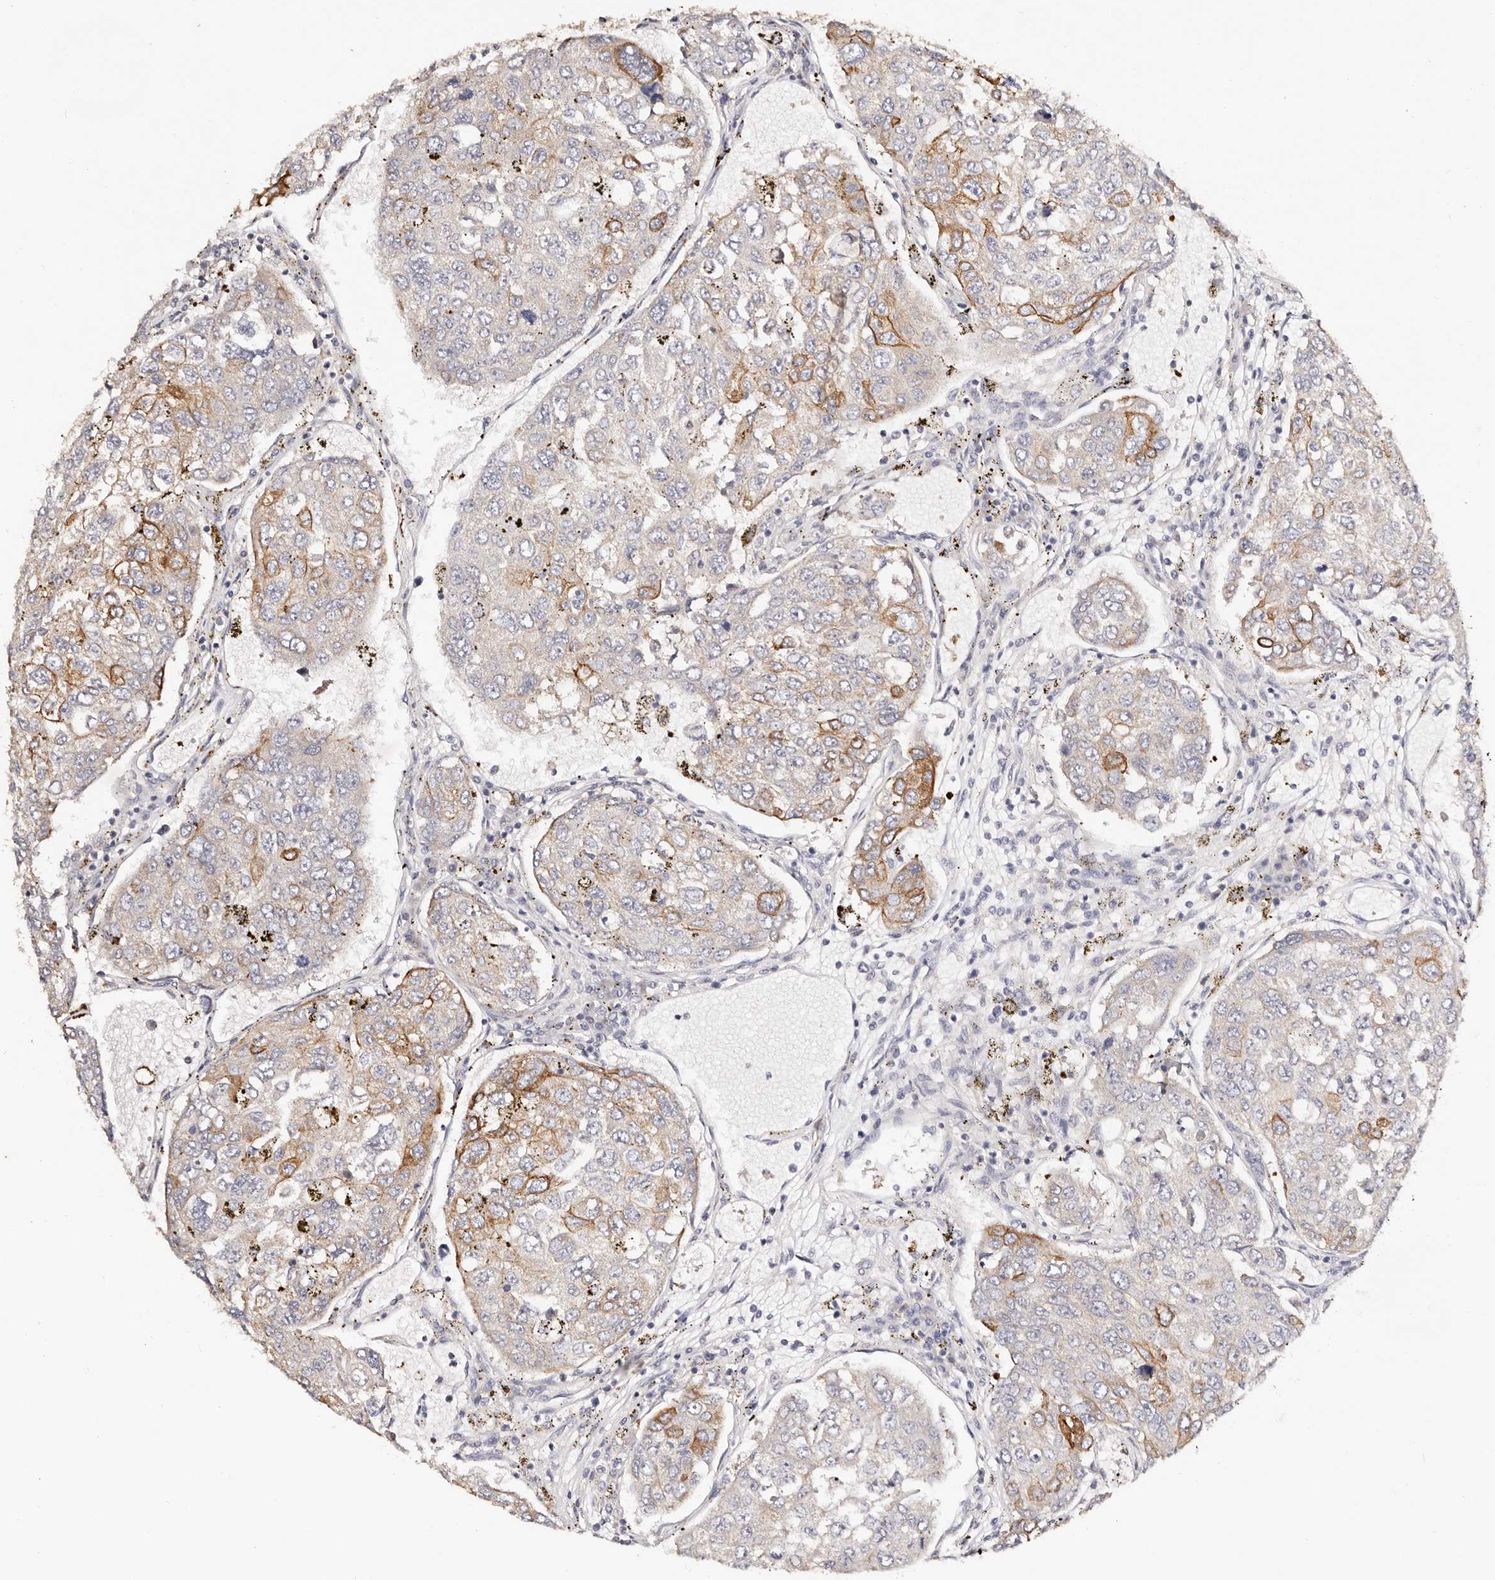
{"staining": {"intensity": "moderate", "quantity": "25%-75%", "location": "cytoplasmic/membranous"}, "tissue": "urothelial cancer", "cell_type": "Tumor cells", "image_type": "cancer", "snomed": [{"axis": "morphology", "description": "Urothelial carcinoma, High grade"}, {"axis": "topography", "description": "Lymph node"}, {"axis": "topography", "description": "Urinary bladder"}], "caption": "Protein expression analysis of human urothelial carcinoma (high-grade) reveals moderate cytoplasmic/membranous staining in approximately 25%-75% of tumor cells.", "gene": "VIPAS39", "patient": {"sex": "male", "age": 51}}